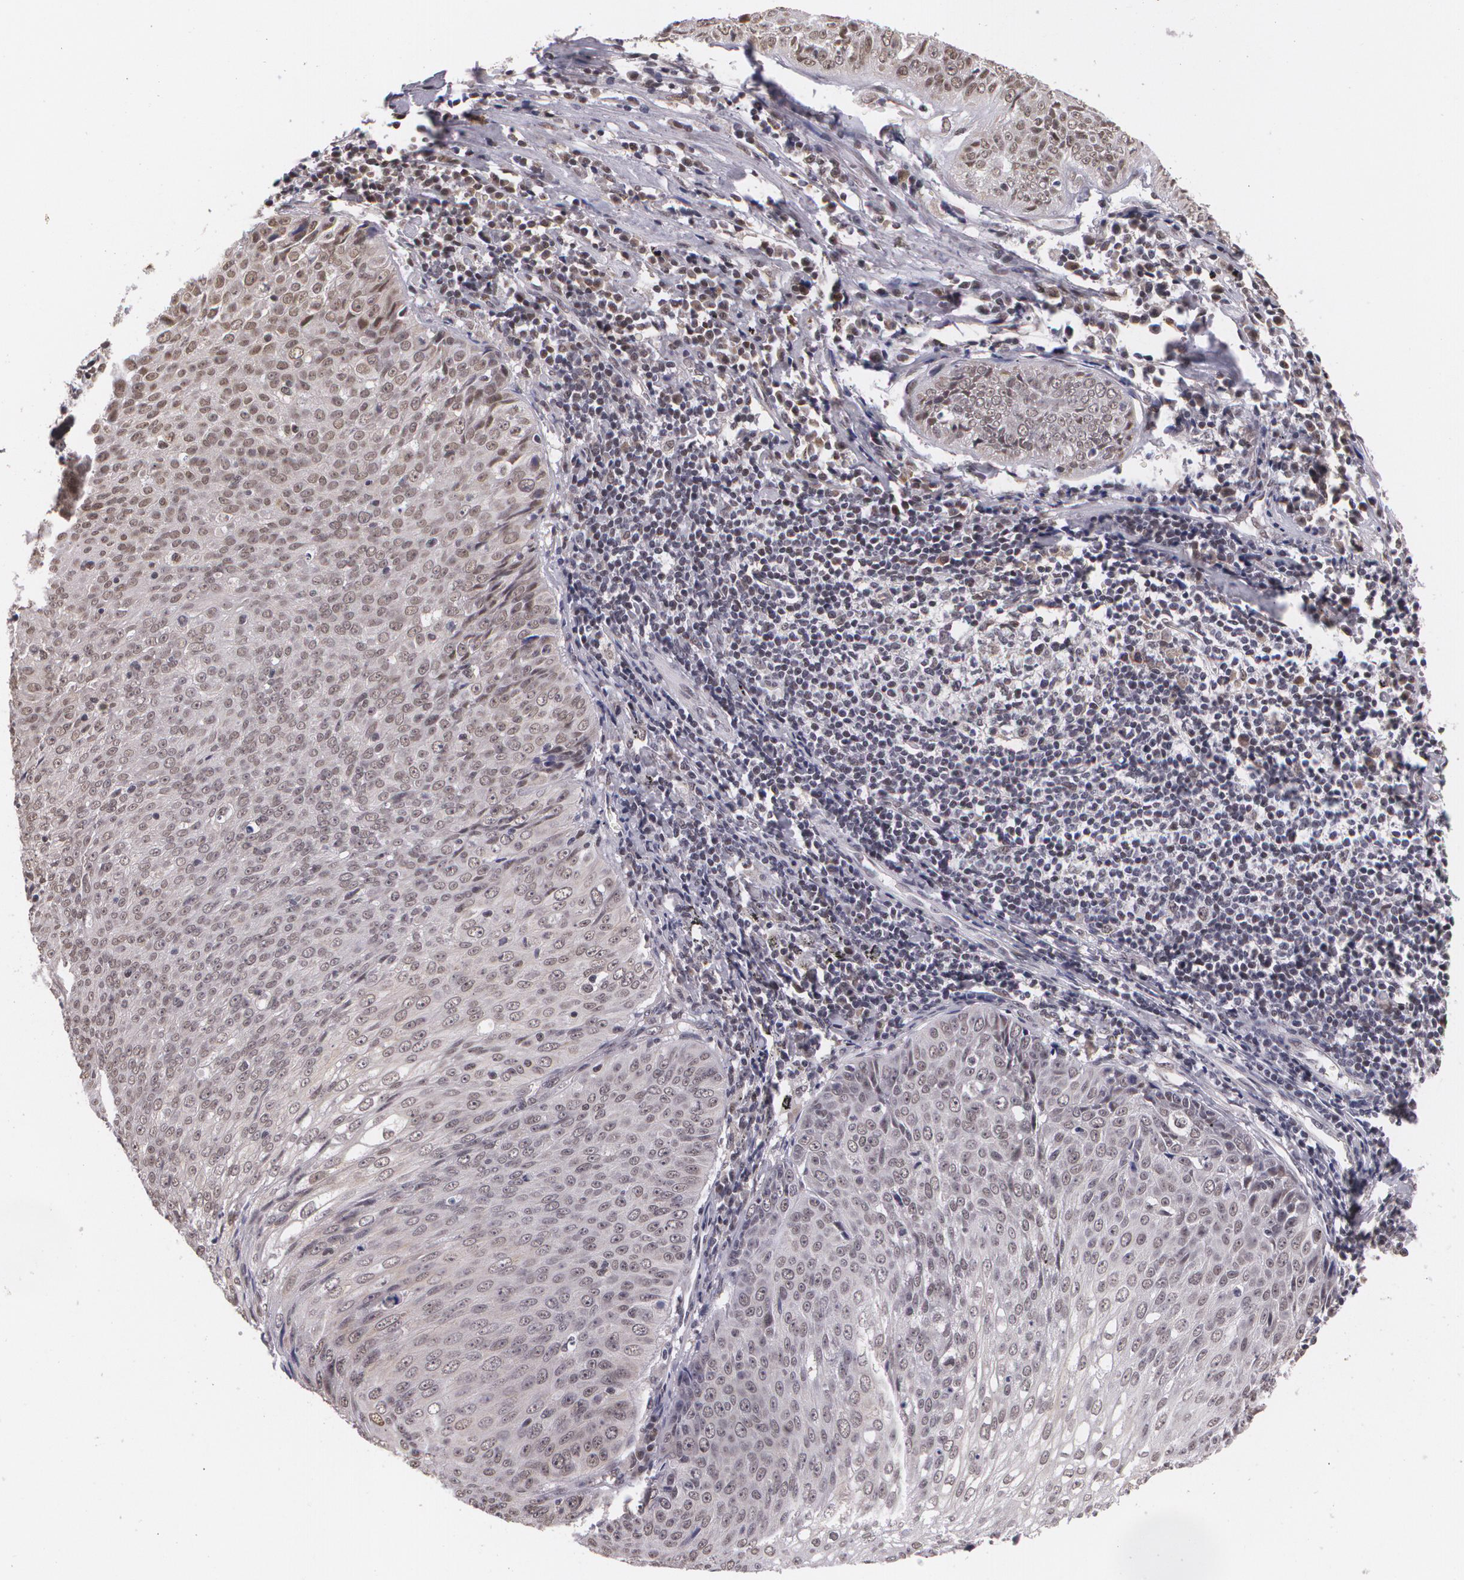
{"staining": {"intensity": "weak", "quantity": "<25%", "location": "nuclear"}, "tissue": "lung cancer", "cell_type": "Tumor cells", "image_type": "cancer", "snomed": [{"axis": "morphology", "description": "Adenocarcinoma, NOS"}, {"axis": "topography", "description": "Lung"}], "caption": "An IHC image of lung cancer is shown. There is no staining in tumor cells of lung cancer.", "gene": "ALX1", "patient": {"sex": "male", "age": 60}}